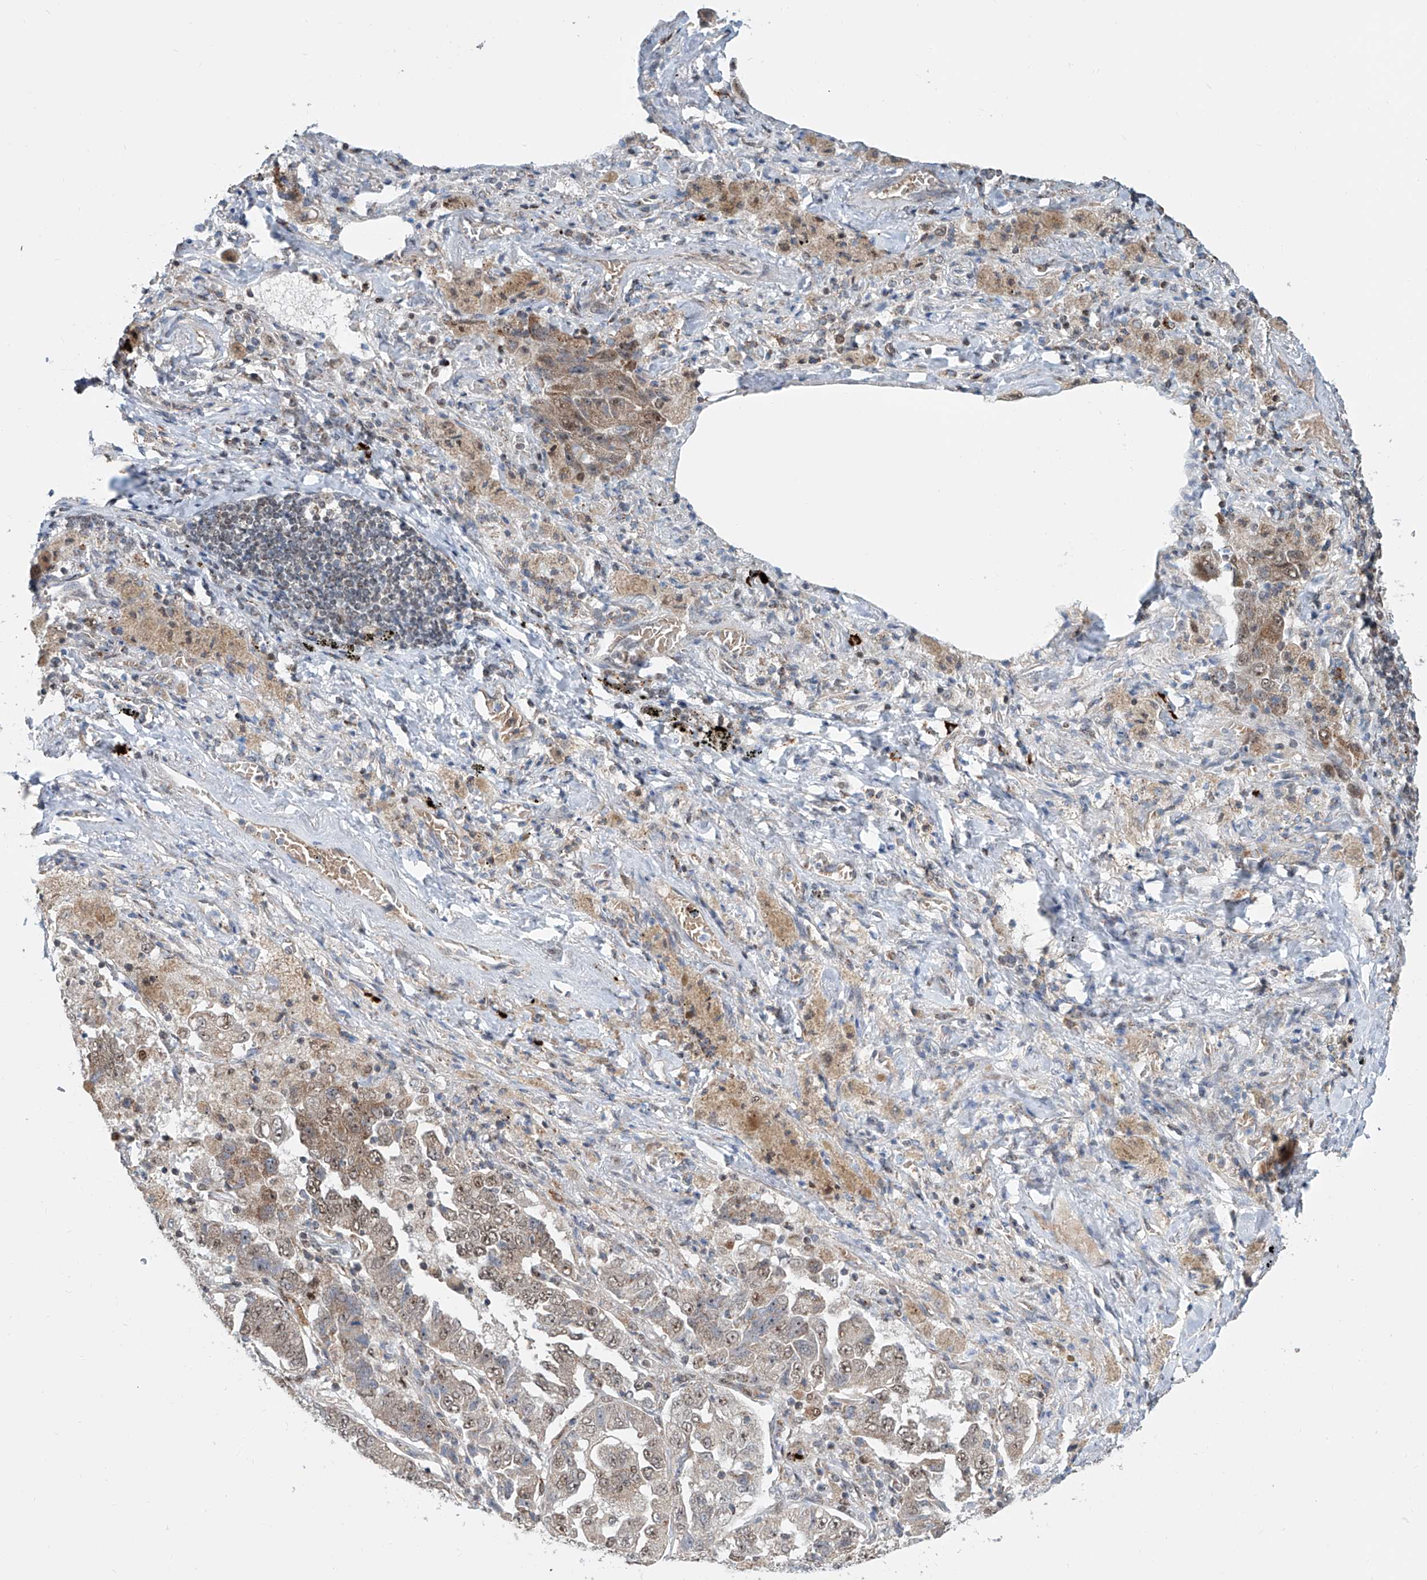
{"staining": {"intensity": "moderate", "quantity": ">75%", "location": "cytoplasmic/membranous,nuclear"}, "tissue": "lung cancer", "cell_type": "Tumor cells", "image_type": "cancer", "snomed": [{"axis": "morphology", "description": "Adenocarcinoma, NOS"}, {"axis": "topography", "description": "Lung"}], "caption": "Immunohistochemistry (IHC) micrograph of neoplastic tissue: adenocarcinoma (lung) stained using IHC shows medium levels of moderate protein expression localized specifically in the cytoplasmic/membranous and nuclear of tumor cells, appearing as a cytoplasmic/membranous and nuclear brown color.", "gene": "SDE2", "patient": {"sex": "female", "age": 51}}